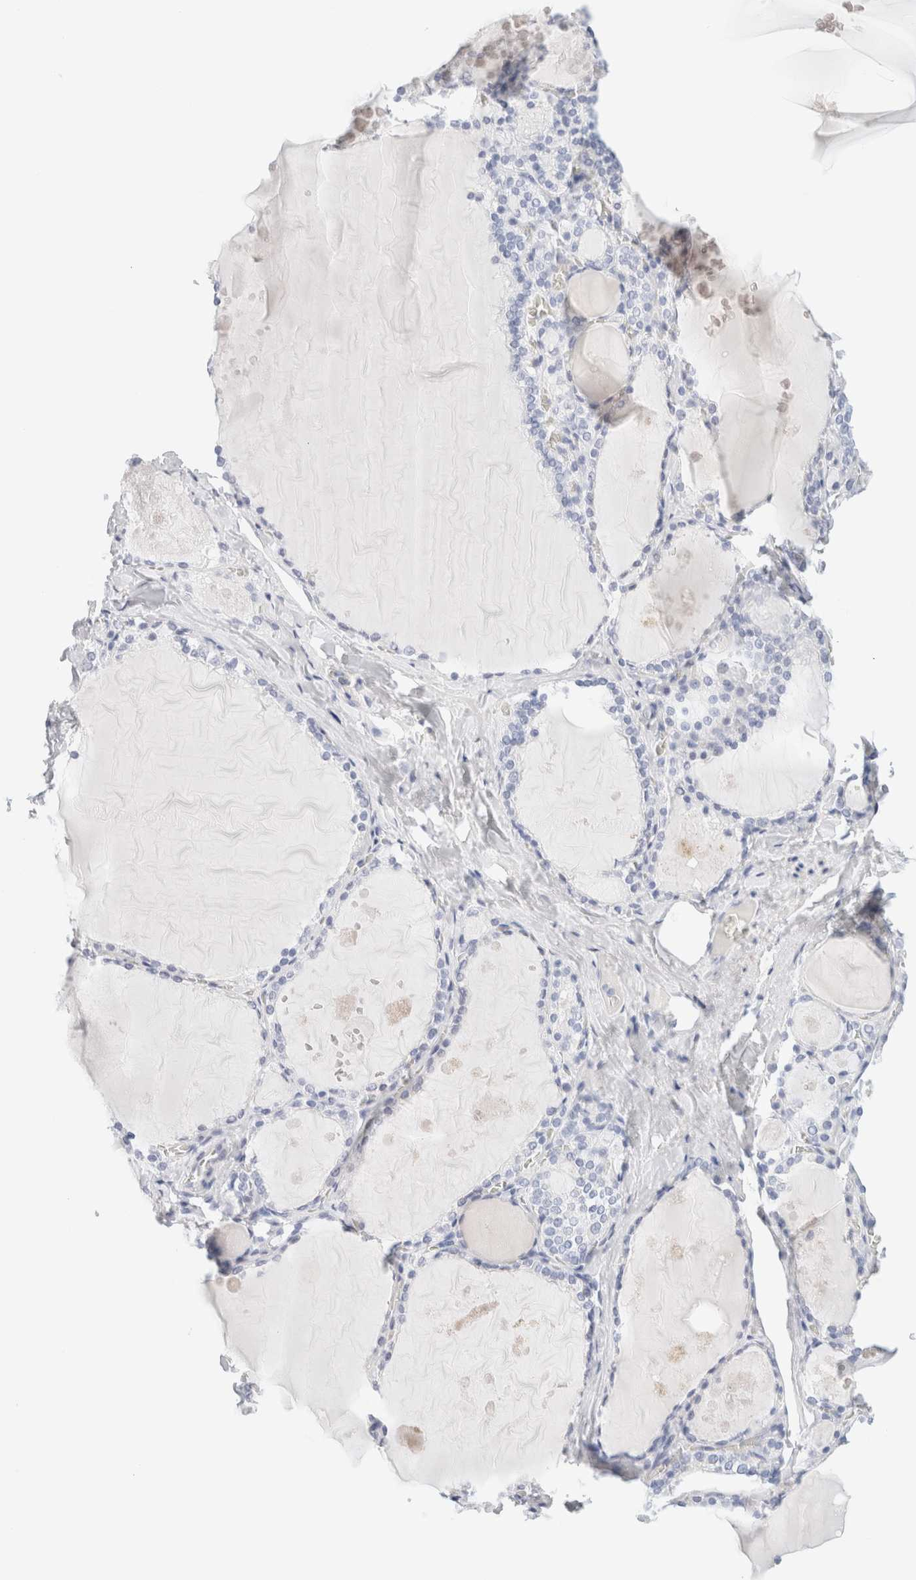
{"staining": {"intensity": "negative", "quantity": "none", "location": "none"}, "tissue": "thyroid gland", "cell_type": "Glandular cells", "image_type": "normal", "snomed": [{"axis": "morphology", "description": "Normal tissue, NOS"}, {"axis": "topography", "description": "Thyroid gland"}], "caption": "Protein analysis of normal thyroid gland shows no significant positivity in glandular cells. (DAB immunohistochemistry with hematoxylin counter stain).", "gene": "DPYS", "patient": {"sex": "male", "age": 56}}